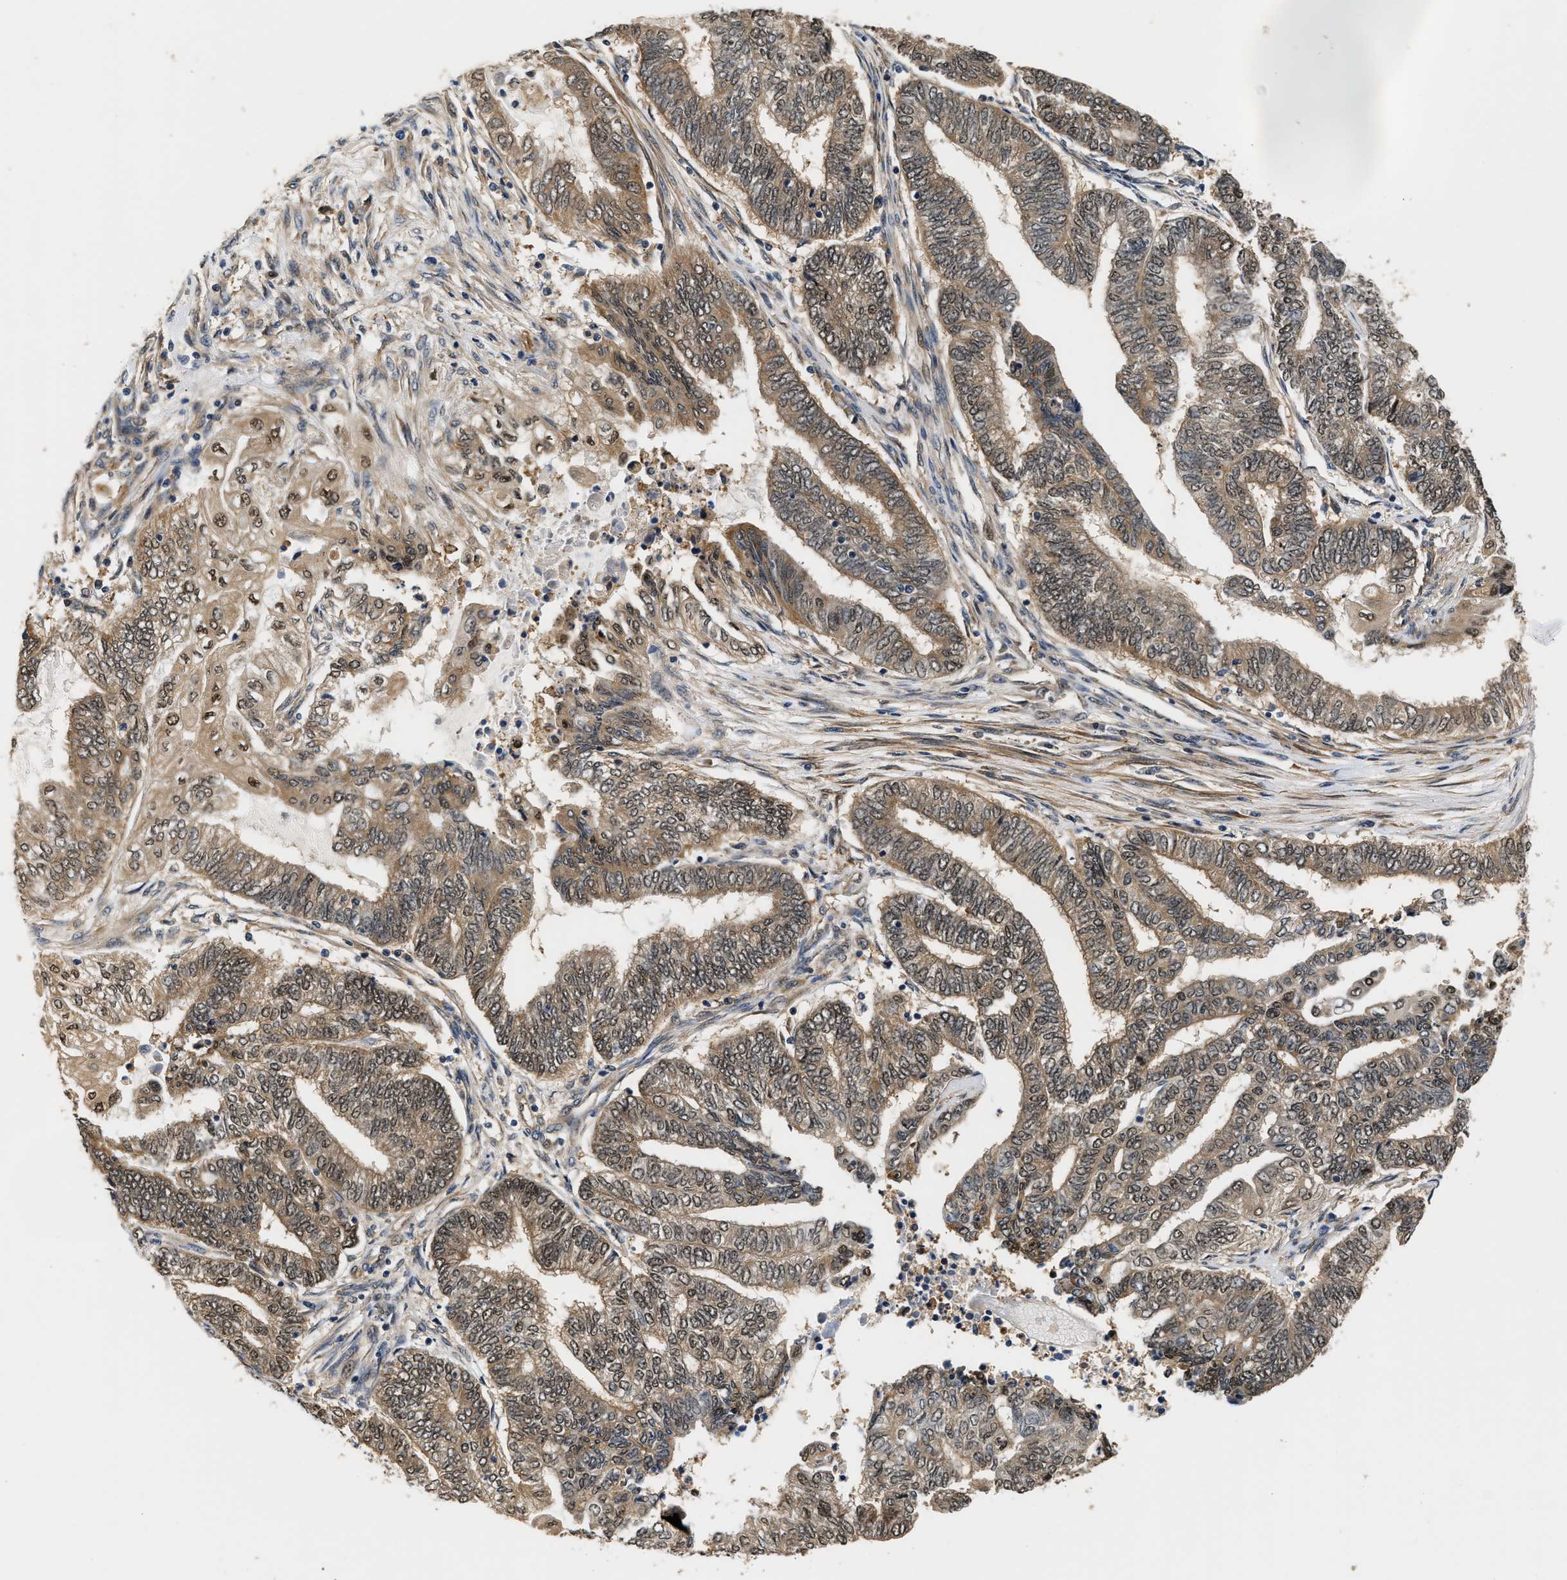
{"staining": {"intensity": "moderate", "quantity": ">75%", "location": "cytoplasmic/membranous,nuclear"}, "tissue": "endometrial cancer", "cell_type": "Tumor cells", "image_type": "cancer", "snomed": [{"axis": "morphology", "description": "Adenocarcinoma, NOS"}, {"axis": "topography", "description": "Uterus"}, {"axis": "topography", "description": "Endometrium"}], "caption": "A histopathology image showing moderate cytoplasmic/membranous and nuclear staining in about >75% of tumor cells in endometrial cancer, as visualized by brown immunohistochemical staining.", "gene": "LARP6", "patient": {"sex": "female", "age": 70}}